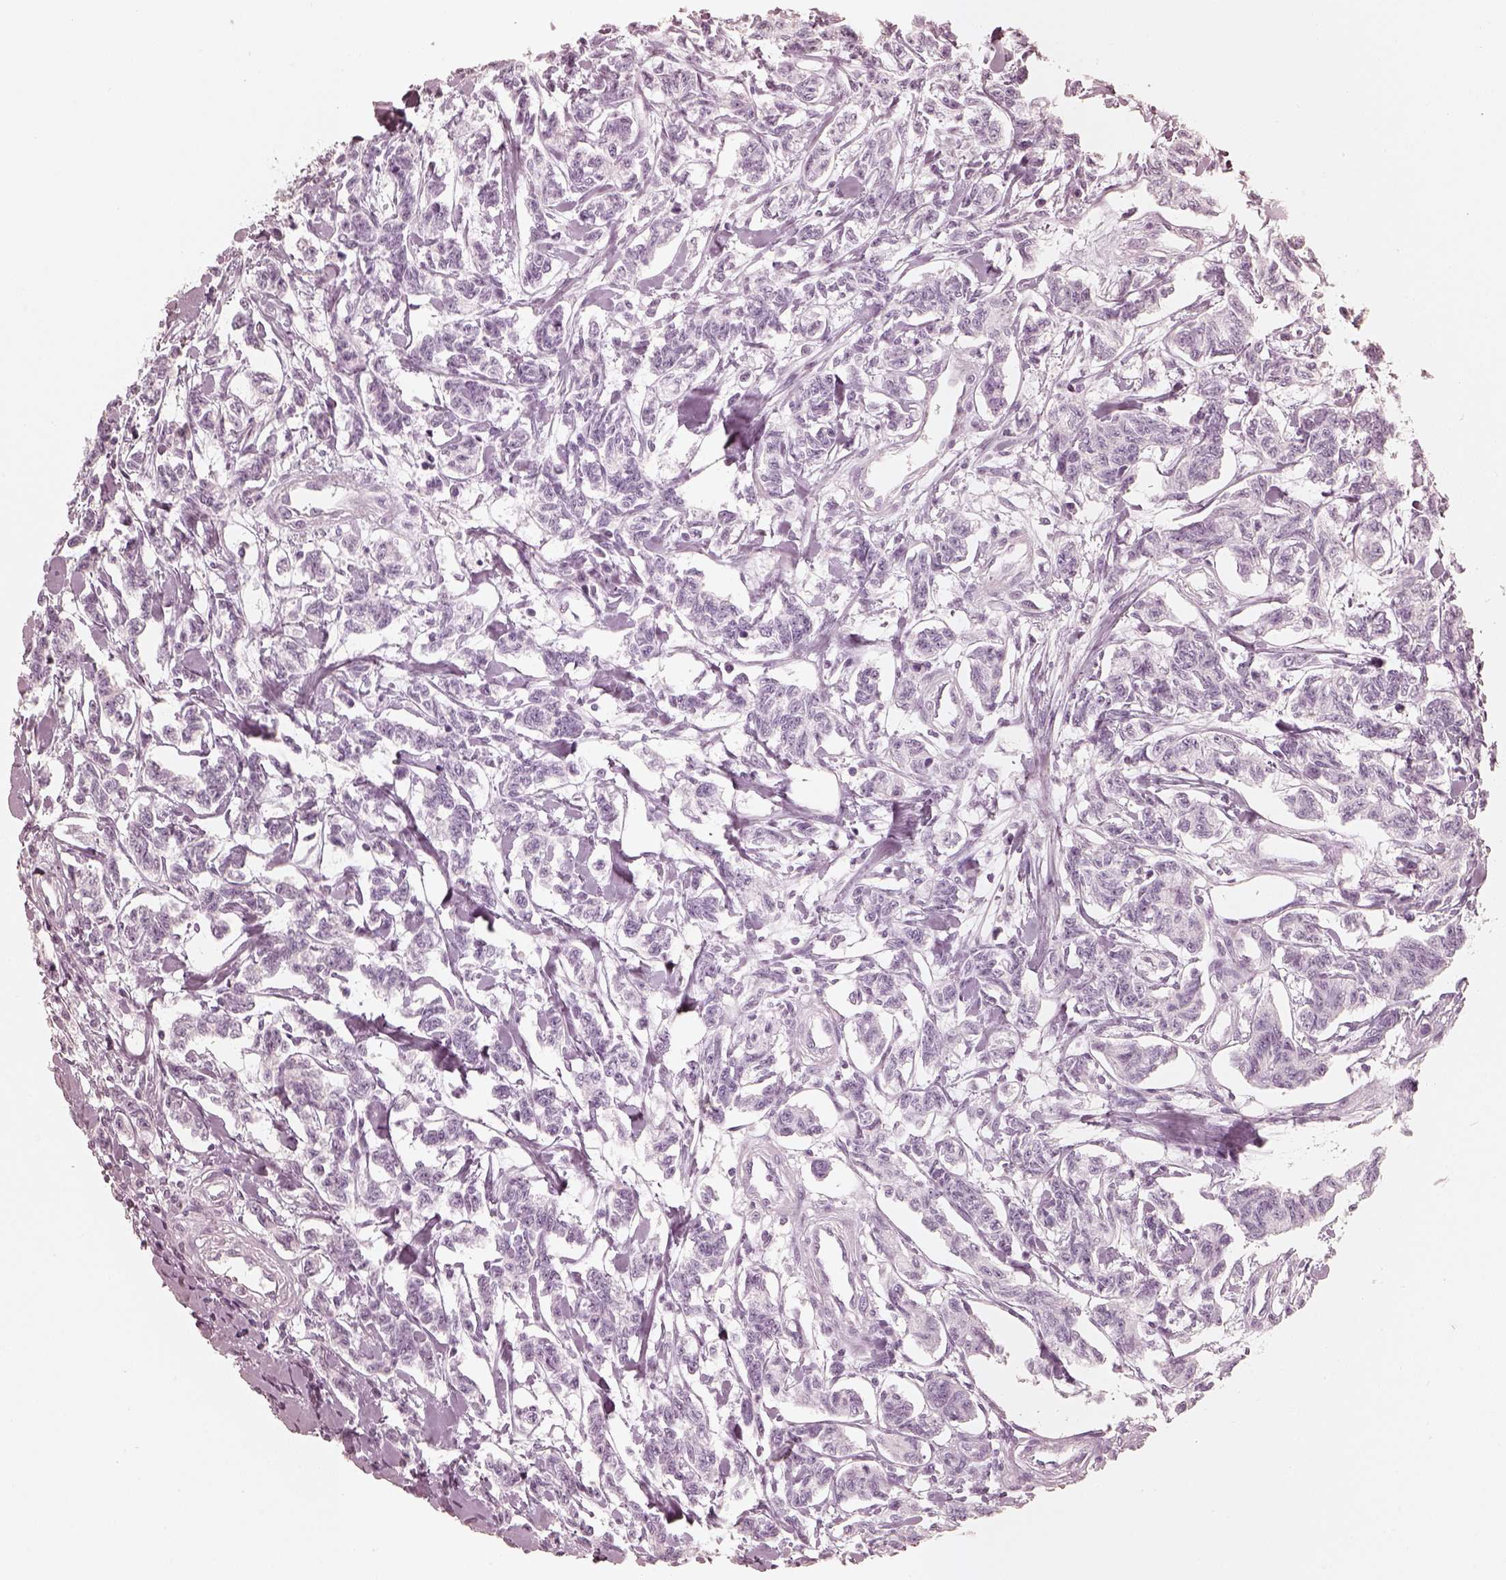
{"staining": {"intensity": "negative", "quantity": "none", "location": "none"}, "tissue": "carcinoid", "cell_type": "Tumor cells", "image_type": "cancer", "snomed": [{"axis": "morphology", "description": "Carcinoid, malignant, NOS"}, {"axis": "topography", "description": "Kidney"}], "caption": "This is a image of IHC staining of carcinoid, which shows no expression in tumor cells.", "gene": "KRT72", "patient": {"sex": "female", "age": 41}}